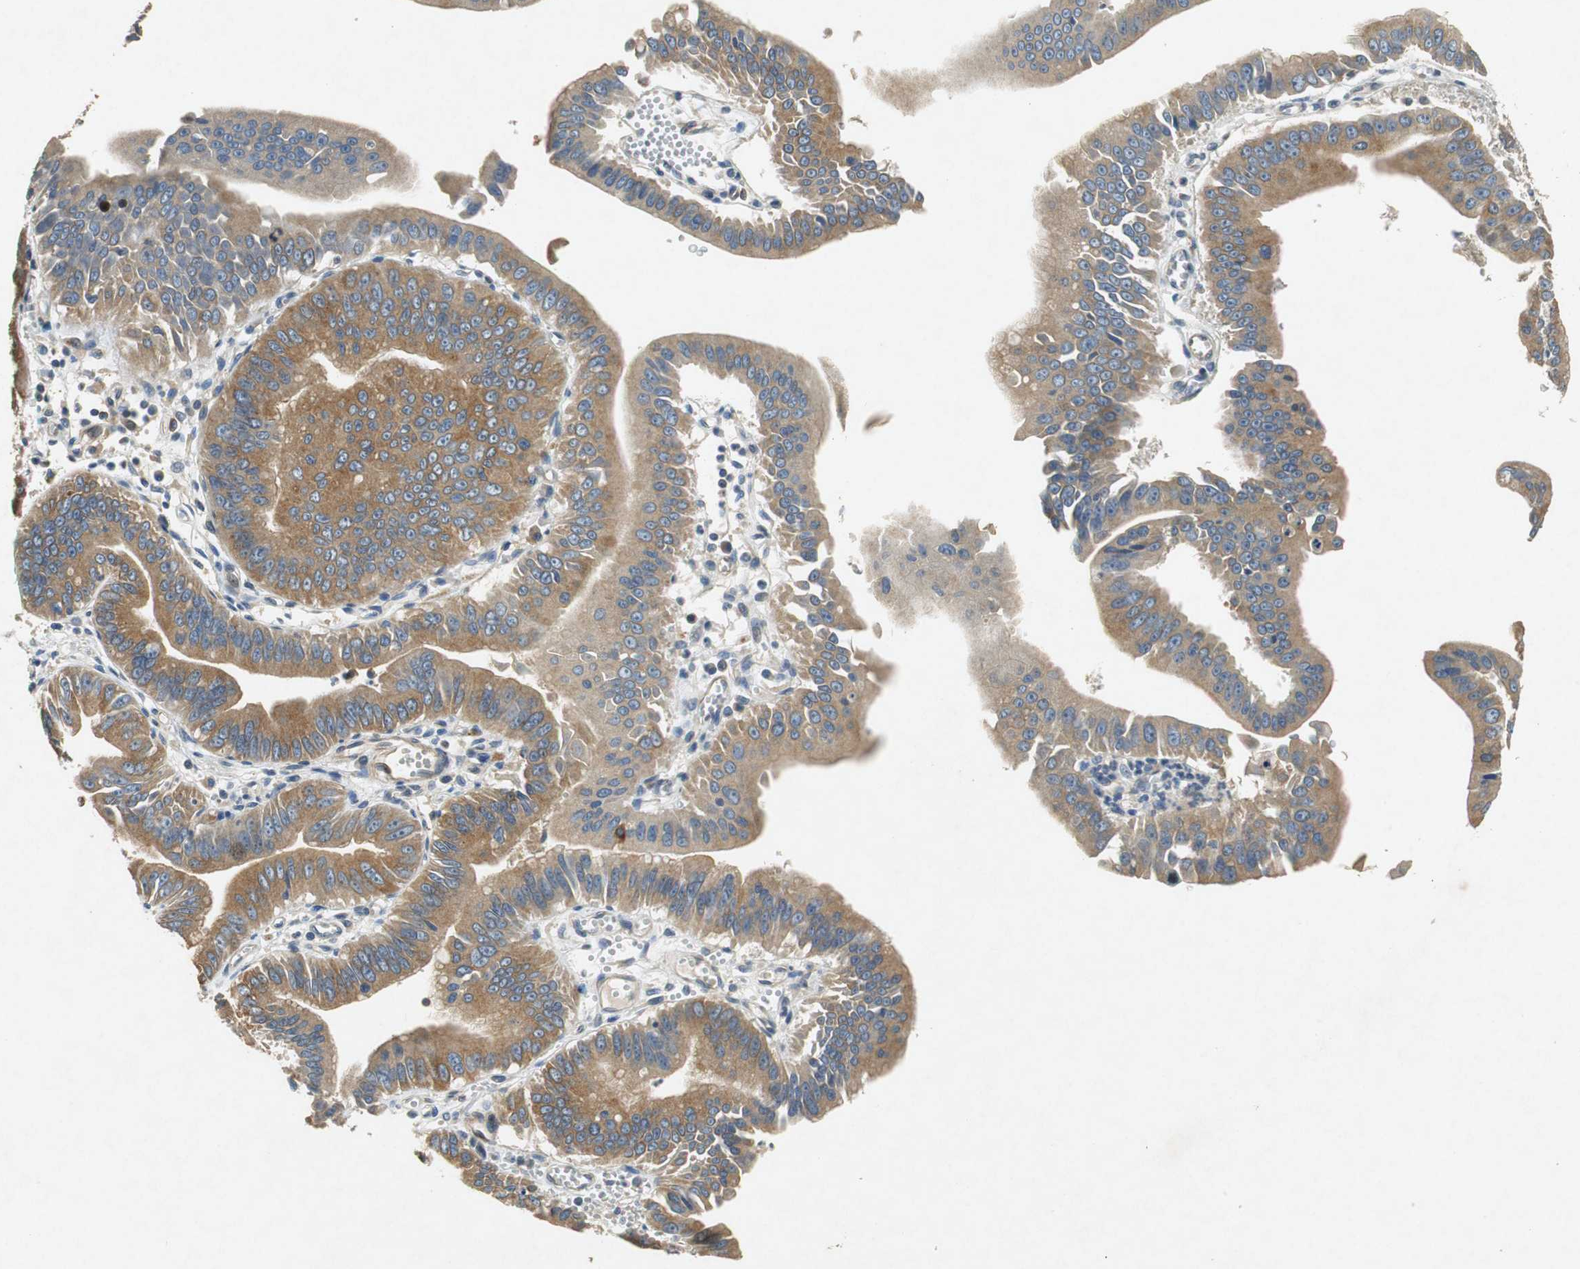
{"staining": {"intensity": "moderate", "quantity": ">75%", "location": "cytoplasmic/membranous"}, "tissue": "pancreatic cancer", "cell_type": "Tumor cells", "image_type": "cancer", "snomed": [{"axis": "morphology", "description": "Normal tissue, NOS"}, {"axis": "topography", "description": "Lymph node"}], "caption": "A high-resolution histopathology image shows IHC staining of pancreatic cancer, which displays moderate cytoplasmic/membranous expression in approximately >75% of tumor cells.", "gene": "TUBA4A", "patient": {"sex": "male", "age": 50}}